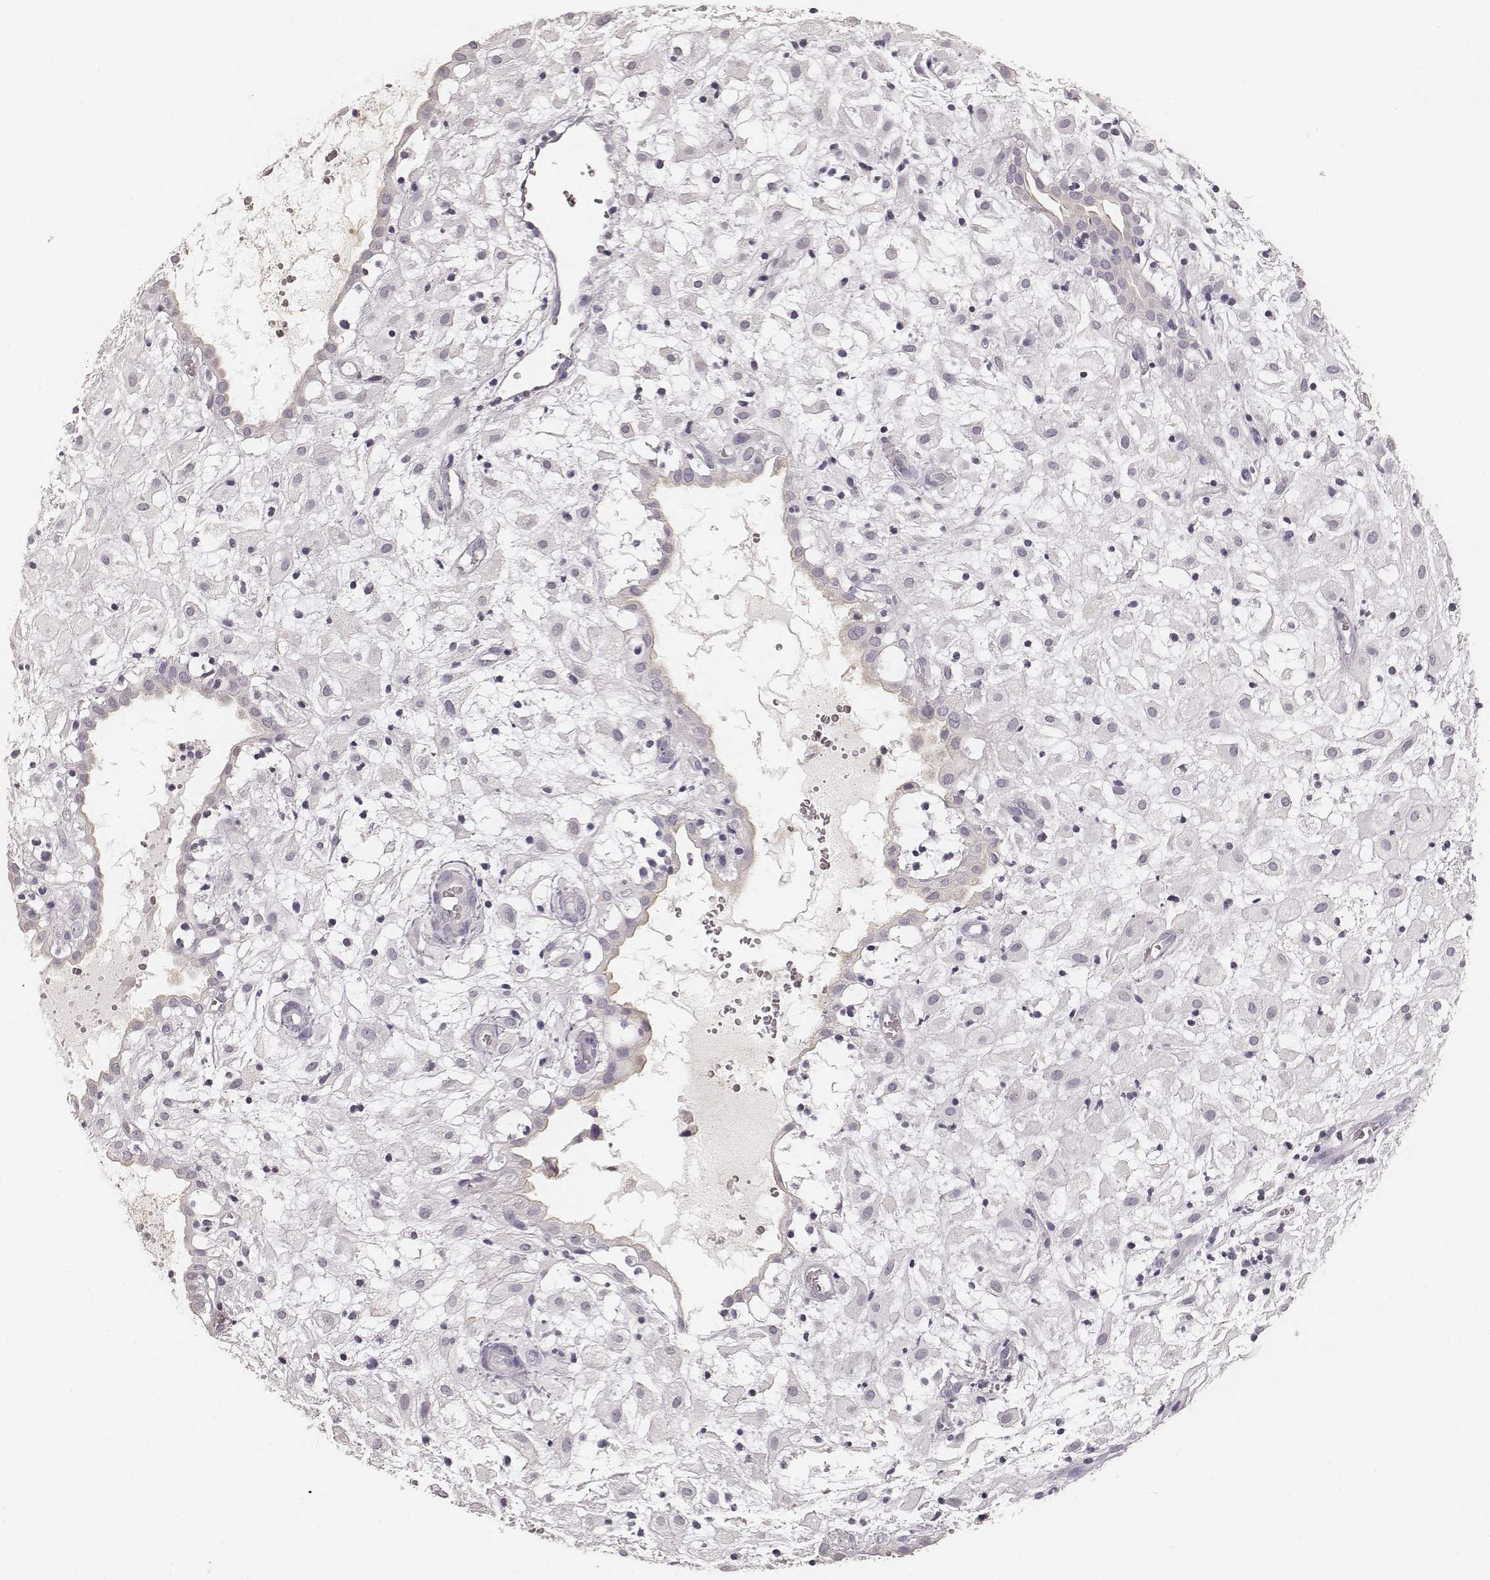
{"staining": {"intensity": "negative", "quantity": "none", "location": "none"}, "tissue": "placenta", "cell_type": "Decidual cells", "image_type": "normal", "snomed": [{"axis": "morphology", "description": "Normal tissue, NOS"}, {"axis": "topography", "description": "Placenta"}], "caption": "Image shows no significant protein expression in decidual cells of unremarkable placenta.", "gene": "HNF4G", "patient": {"sex": "female", "age": 24}}